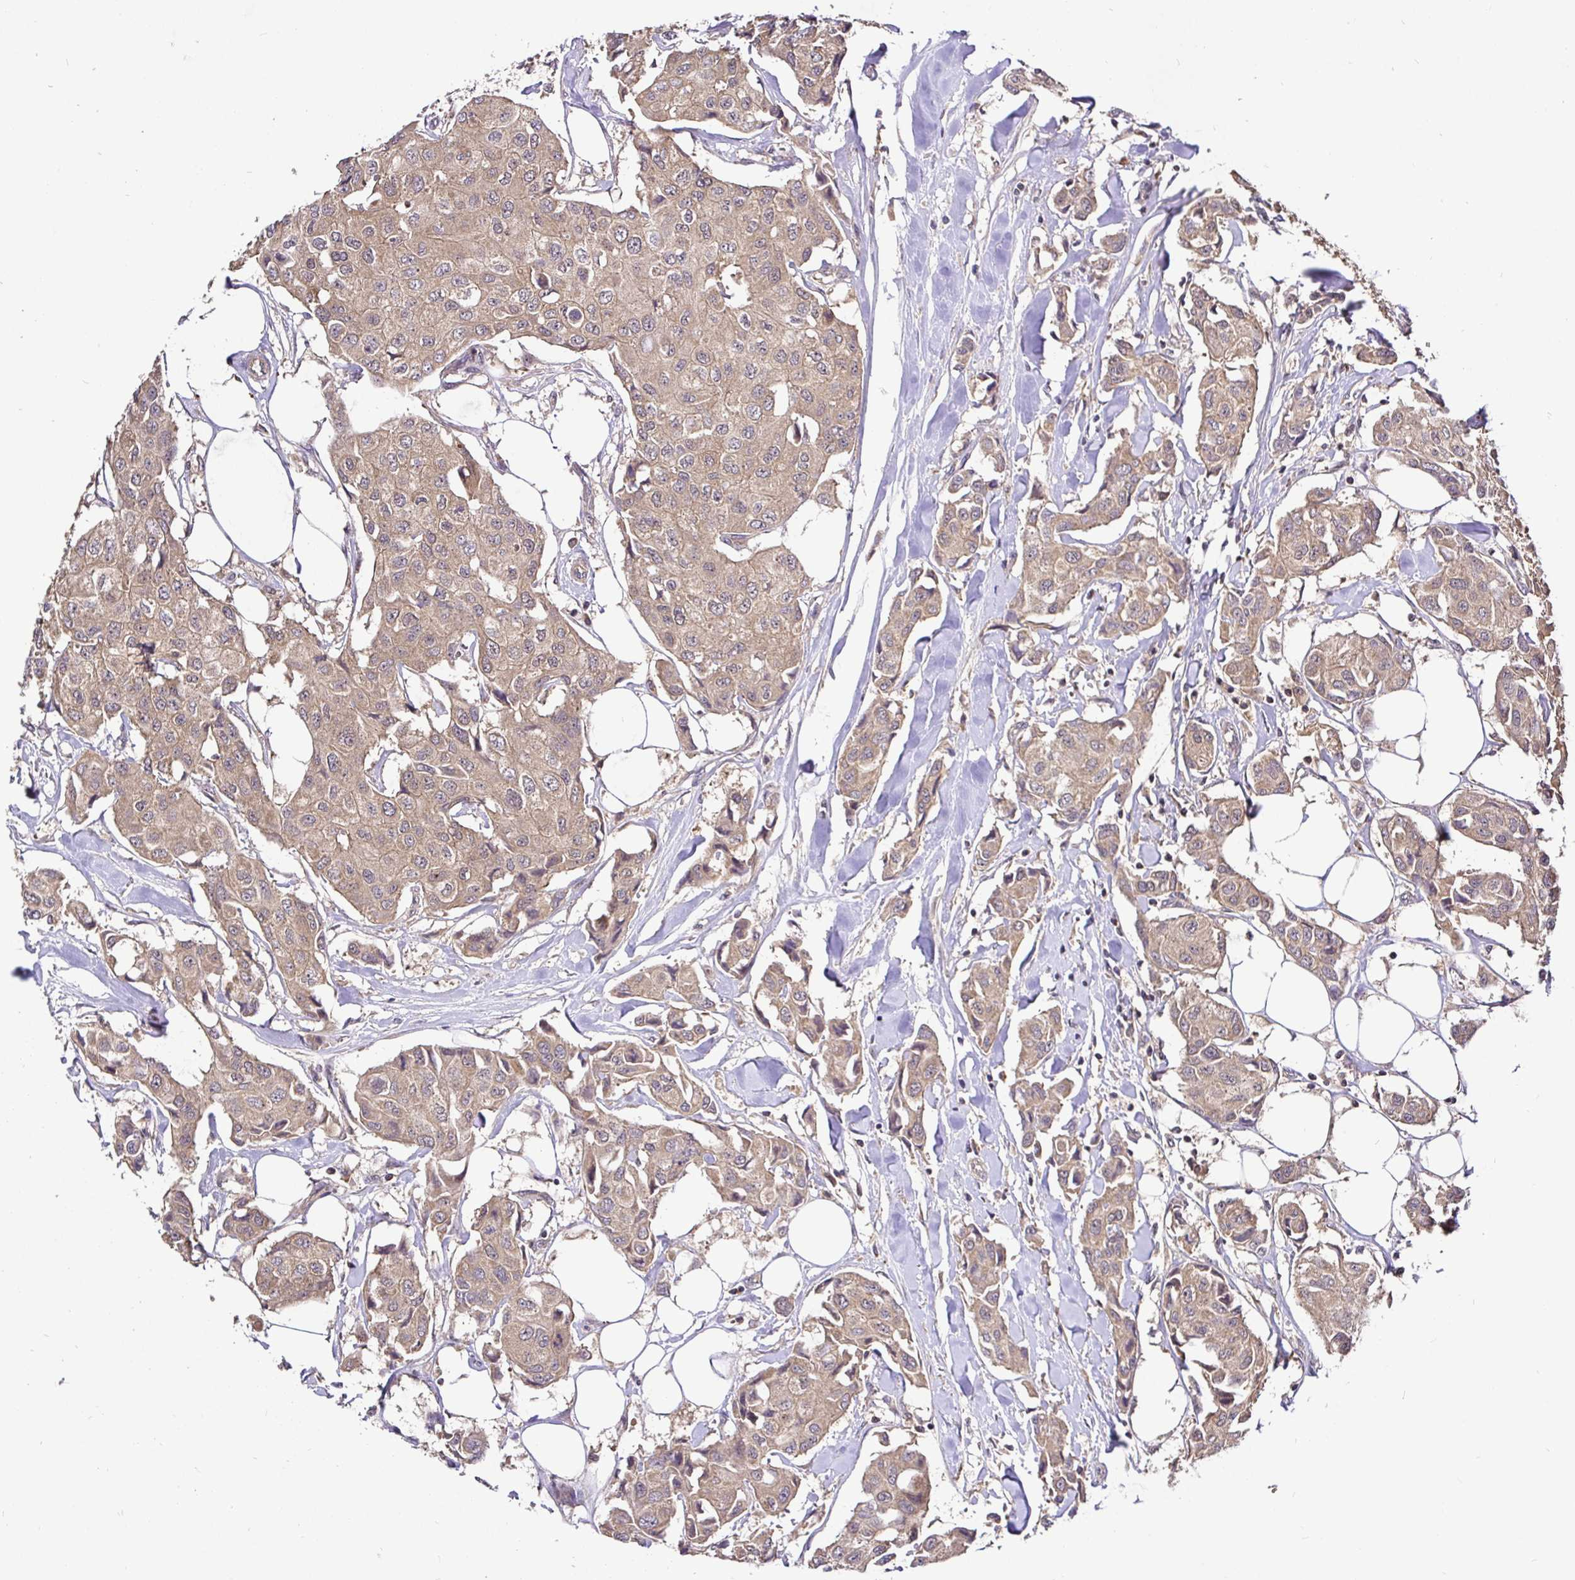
{"staining": {"intensity": "moderate", "quantity": ">75%", "location": "cytoplasmic/membranous"}, "tissue": "breast cancer", "cell_type": "Tumor cells", "image_type": "cancer", "snomed": [{"axis": "morphology", "description": "Duct carcinoma"}, {"axis": "topography", "description": "Breast"}, {"axis": "topography", "description": "Lymph node"}], "caption": "Immunohistochemistry (IHC) (DAB (3,3'-diaminobenzidine)) staining of breast cancer (intraductal carcinoma) demonstrates moderate cytoplasmic/membranous protein staining in approximately >75% of tumor cells. The staining is performed using DAB brown chromogen to label protein expression. The nuclei are counter-stained blue using hematoxylin.", "gene": "UBE2M", "patient": {"sex": "female", "age": 80}}